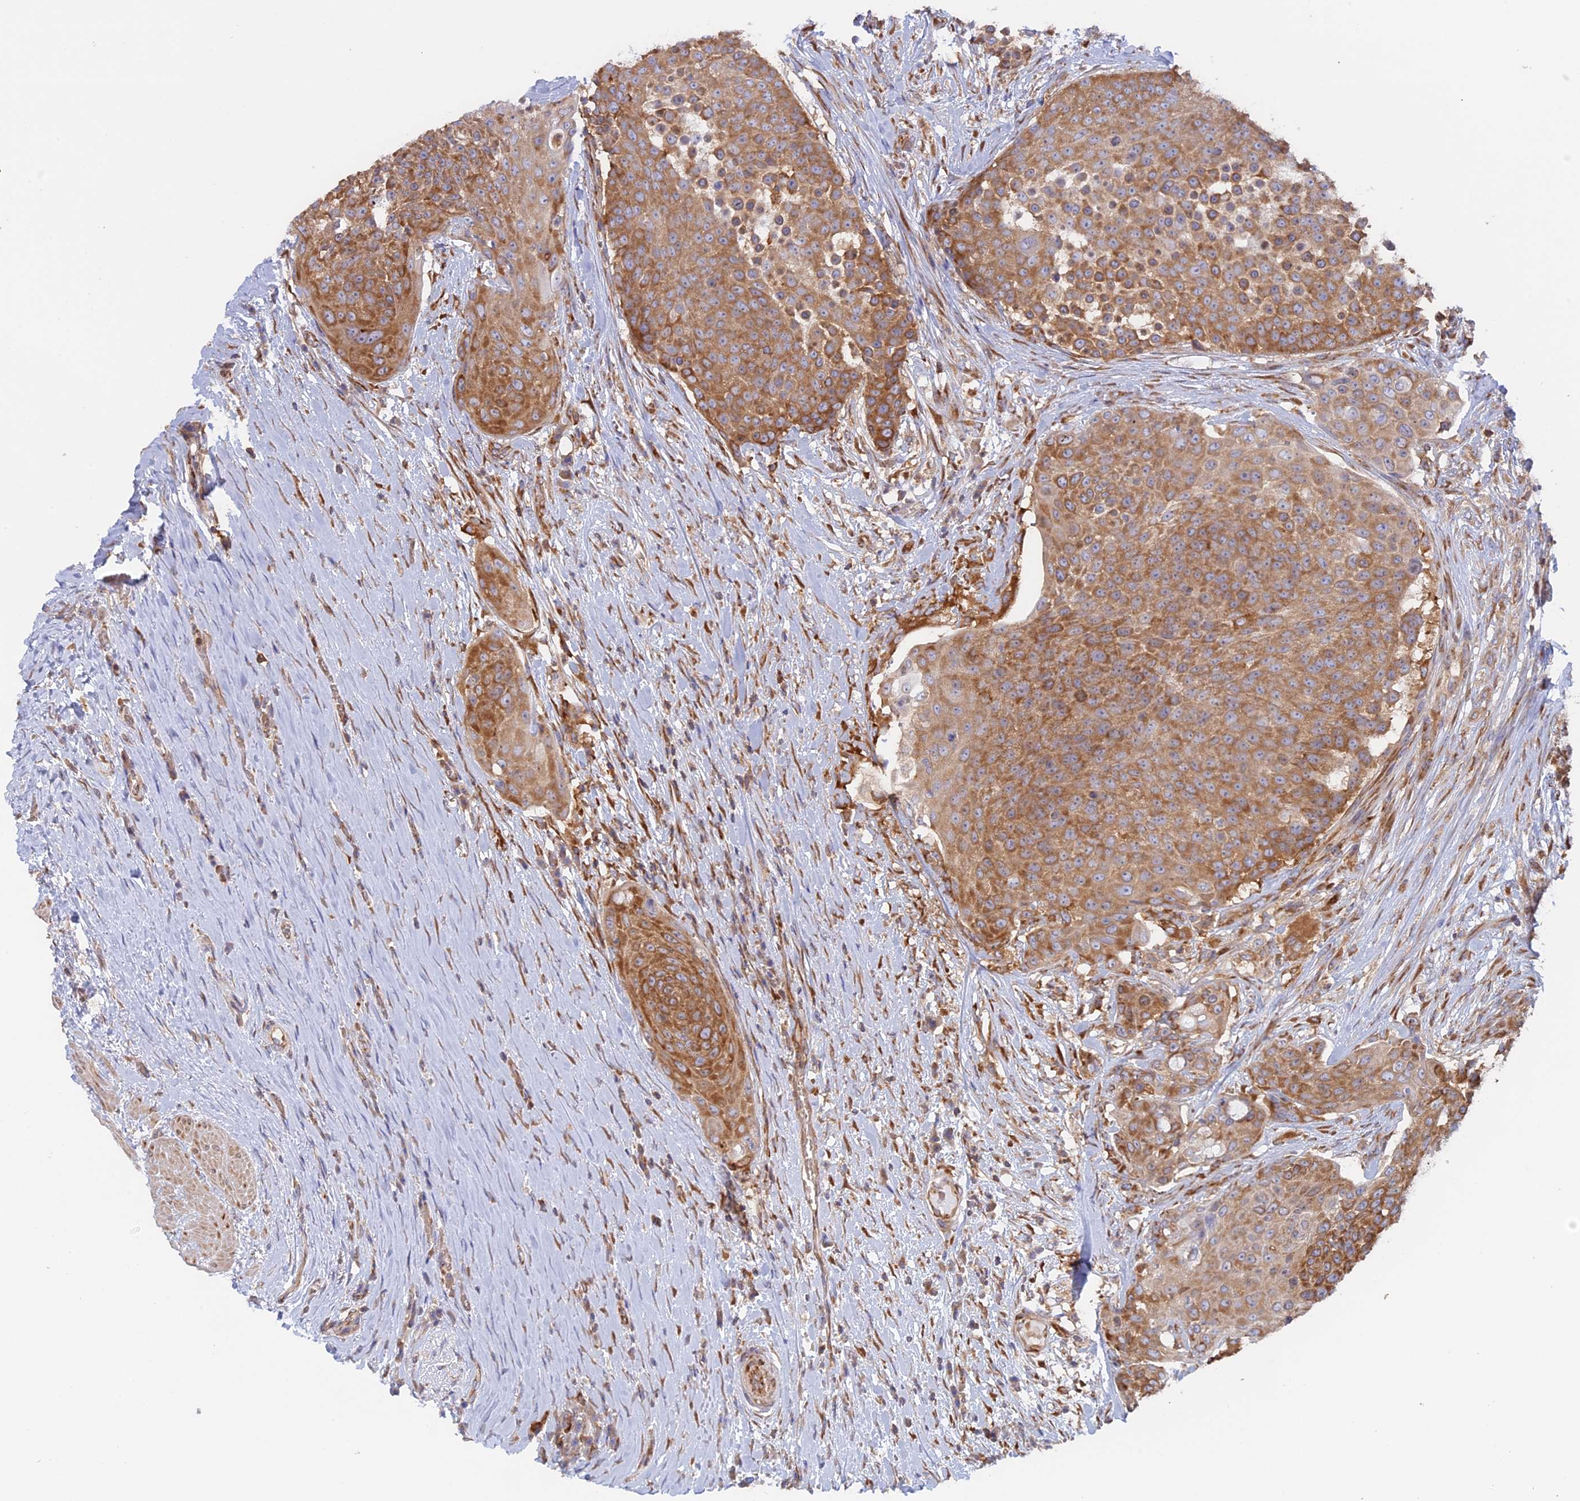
{"staining": {"intensity": "moderate", "quantity": ">75%", "location": "cytoplasmic/membranous"}, "tissue": "urothelial cancer", "cell_type": "Tumor cells", "image_type": "cancer", "snomed": [{"axis": "morphology", "description": "Urothelial carcinoma, High grade"}, {"axis": "topography", "description": "Urinary bladder"}], "caption": "The histopathology image shows staining of urothelial carcinoma (high-grade), revealing moderate cytoplasmic/membranous protein positivity (brown color) within tumor cells.", "gene": "GMIP", "patient": {"sex": "female", "age": 63}}